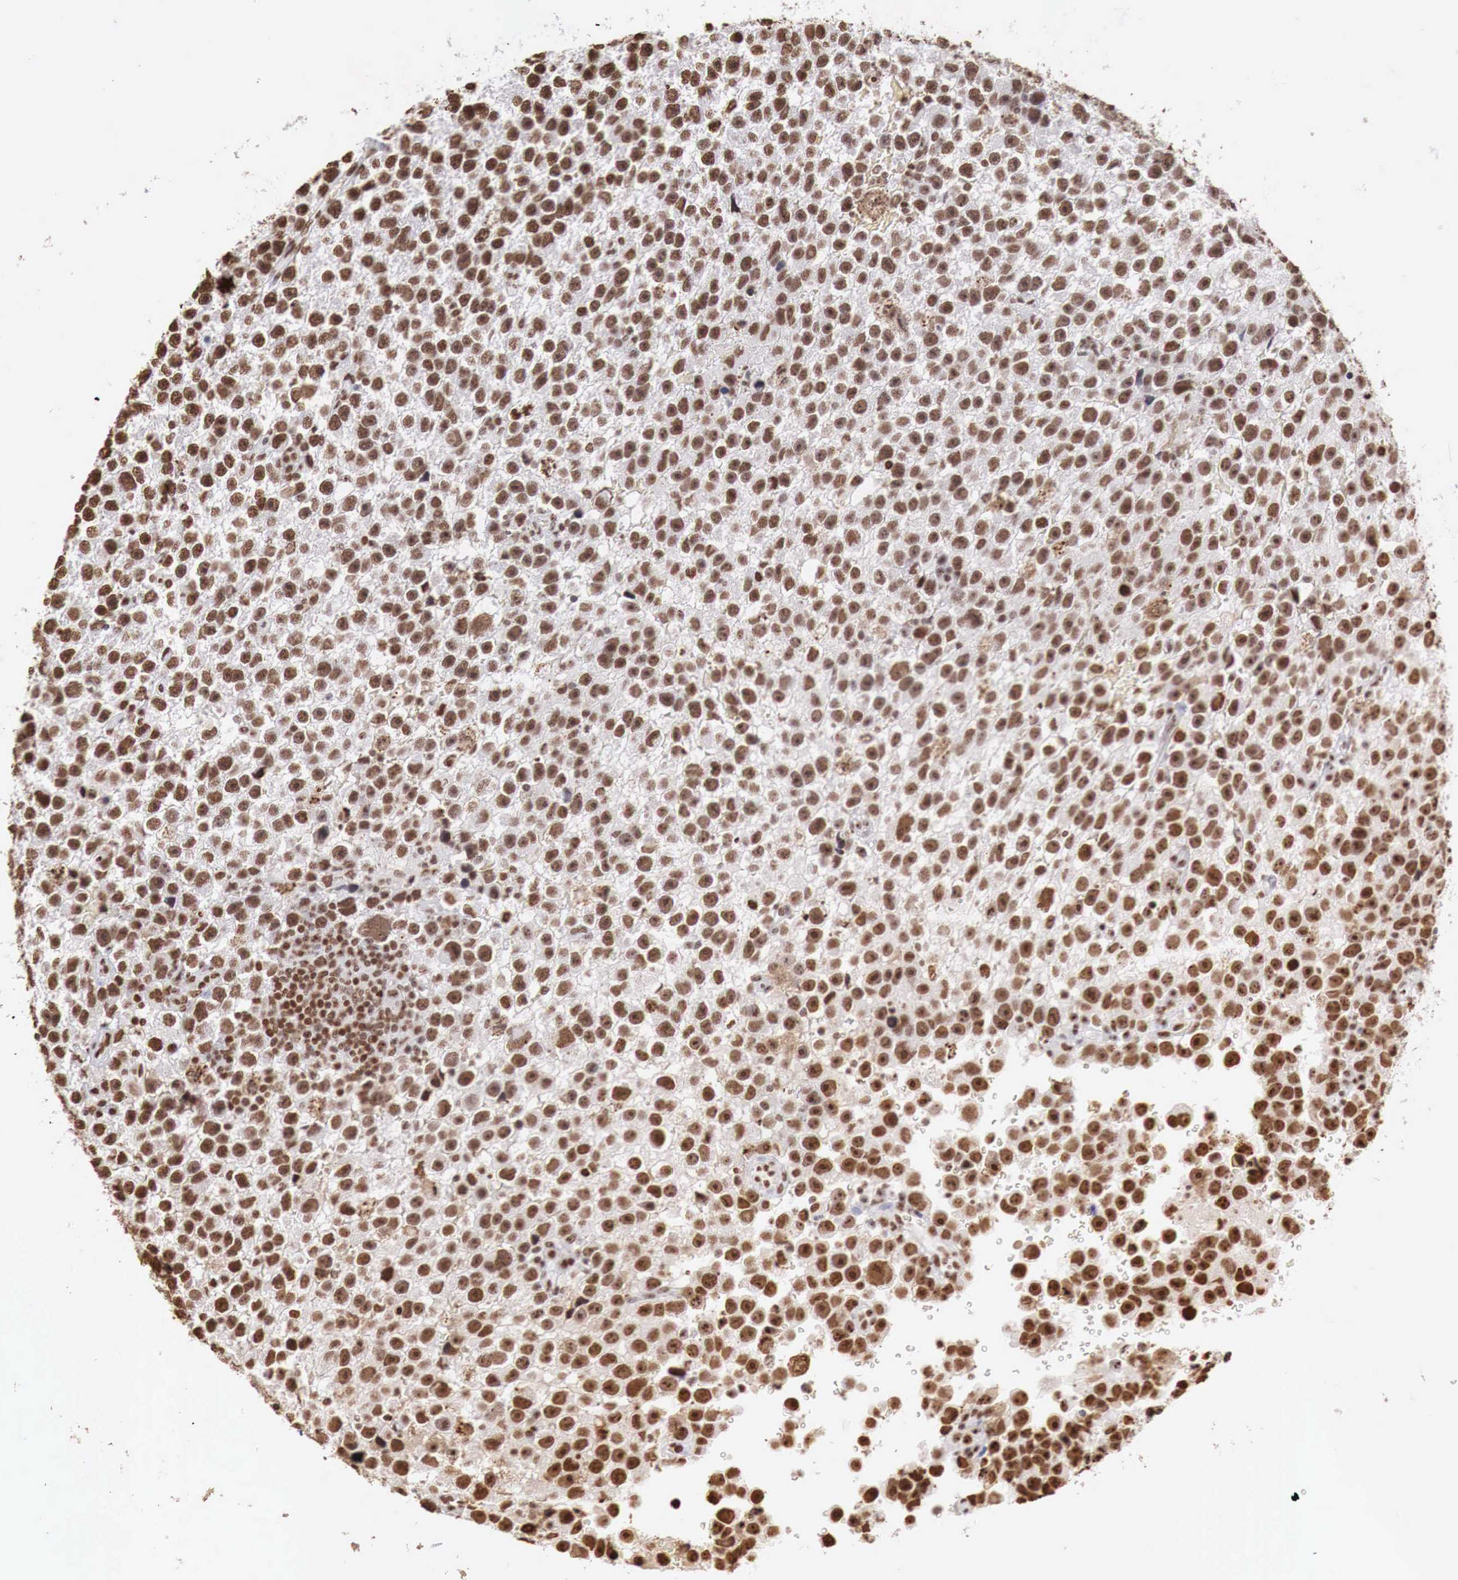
{"staining": {"intensity": "strong", "quantity": ">75%", "location": "nuclear"}, "tissue": "testis cancer", "cell_type": "Tumor cells", "image_type": "cancer", "snomed": [{"axis": "morphology", "description": "Seminoma, NOS"}, {"axis": "topography", "description": "Testis"}], "caption": "The image demonstrates a brown stain indicating the presence of a protein in the nuclear of tumor cells in testis seminoma.", "gene": "DKC1", "patient": {"sex": "male", "age": 33}}